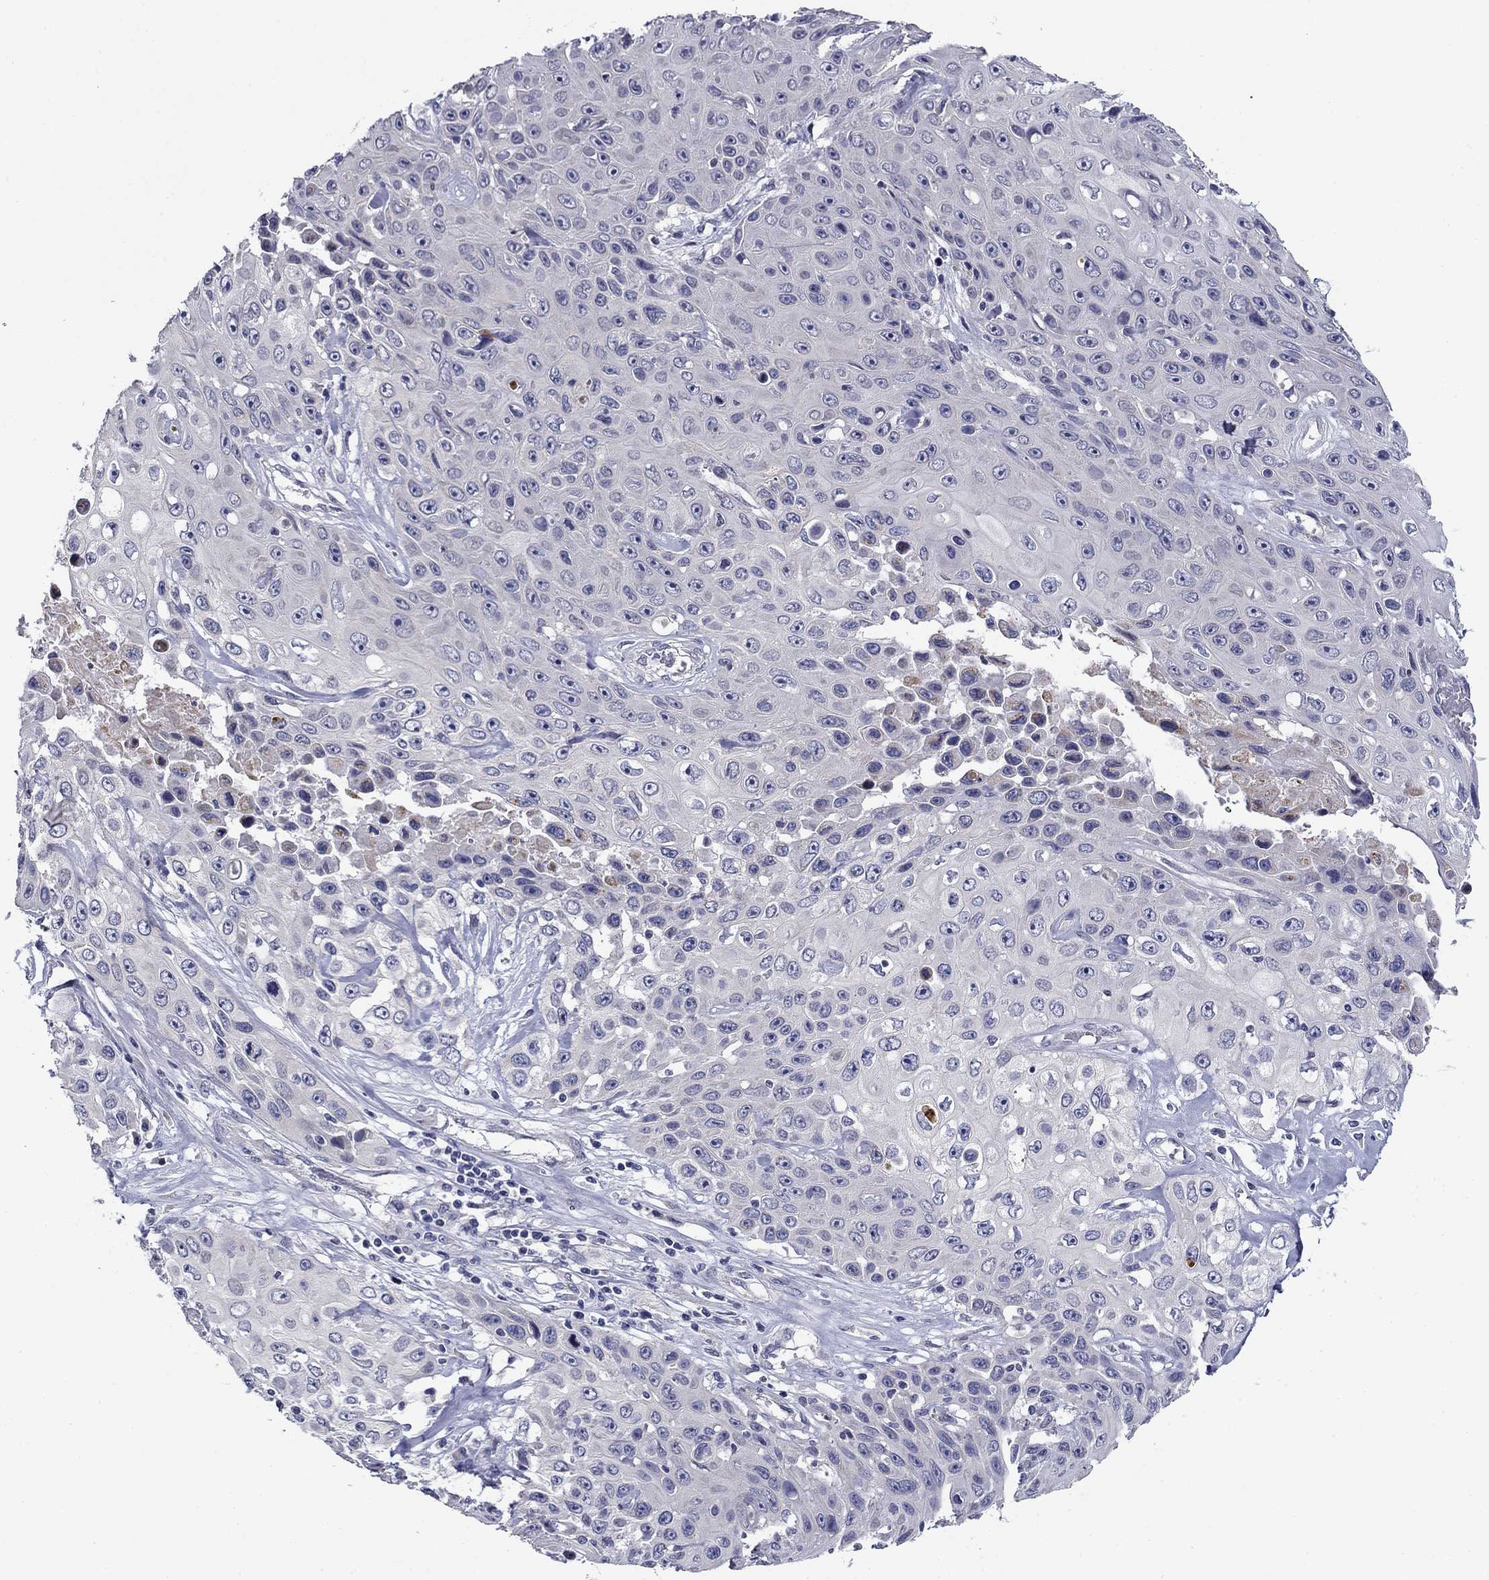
{"staining": {"intensity": "negative", "quantity": "none", "location": "none"}, "tissue": "skin cancer", "cell_type": "Tumor cells", "image_type": "cancer", "snomed": [{"axis": "morphology", "description": "Squamous cell carcinoma, NOS"}, {"axis": "topography", "description": "Skin"}], "caption": "DAB immunohistochemical staining of human skin cancer displays no significant positivity in tumor cells.", "gene": "SPATA7", "patient": {"sex": "male", "age": 82}}